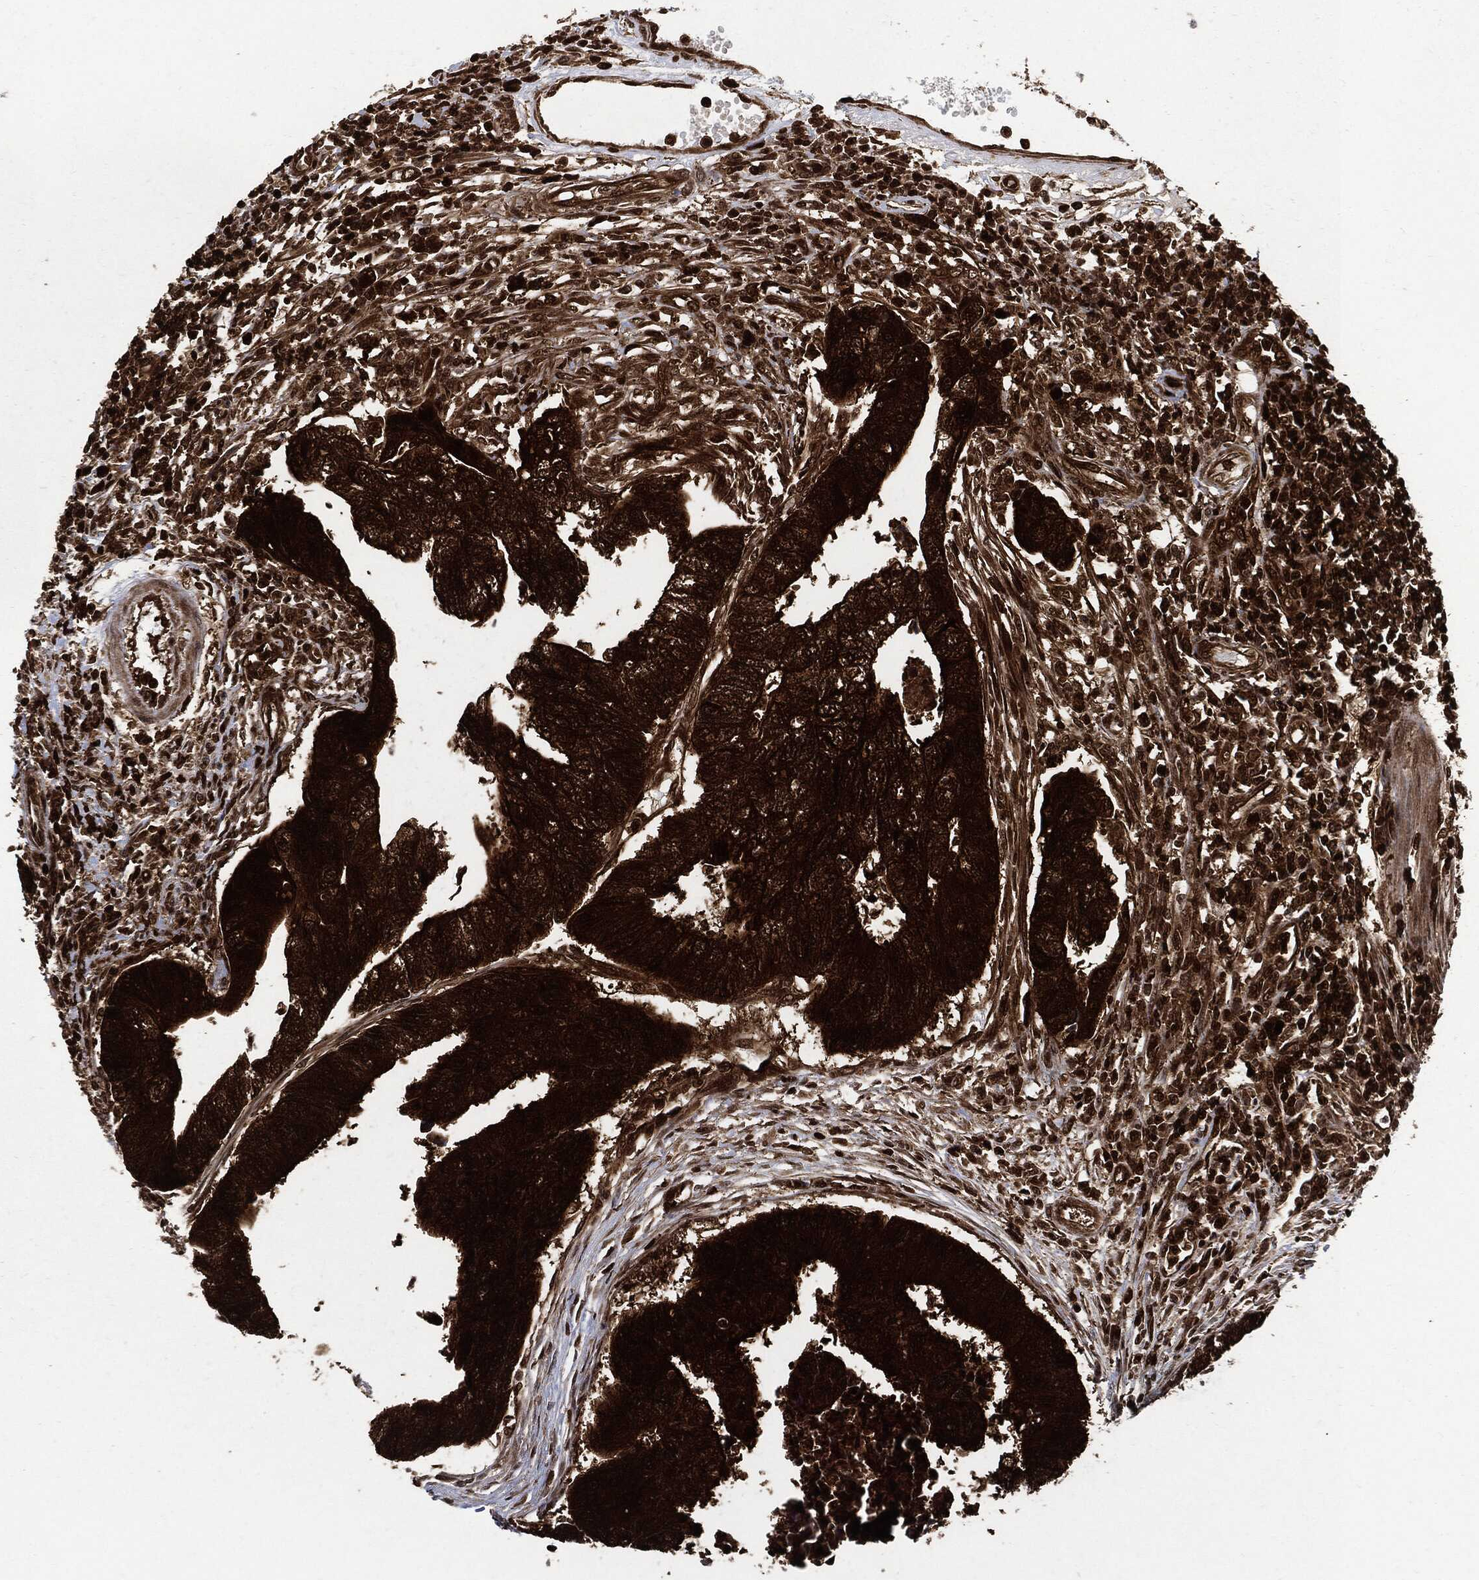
{"staining": {"intensity": "strong", "quantity": ">75%", "location": "cytoplasmic/membranous"}, "tissue": "colorectal cancer", "cell_type": "Tumor cells", "image_type": "cancer", "snomed": [{"axis": "morphology", "description": "Adenocarcinoma, NOS"}, {"axis": "topography", "description": "Colon"}], "caption": "The image displays immunohistochemical staining of colorectal cancer (adenocarcinoma). There is strong cytoplasmic/membranous positivity is seen in approximately >75% of tumor cells. (brown staining indicates protein expression, while blue staining denotes nuclei).", "gene": "YWHAB", "patient": {"sex": "female", "age": 65}}